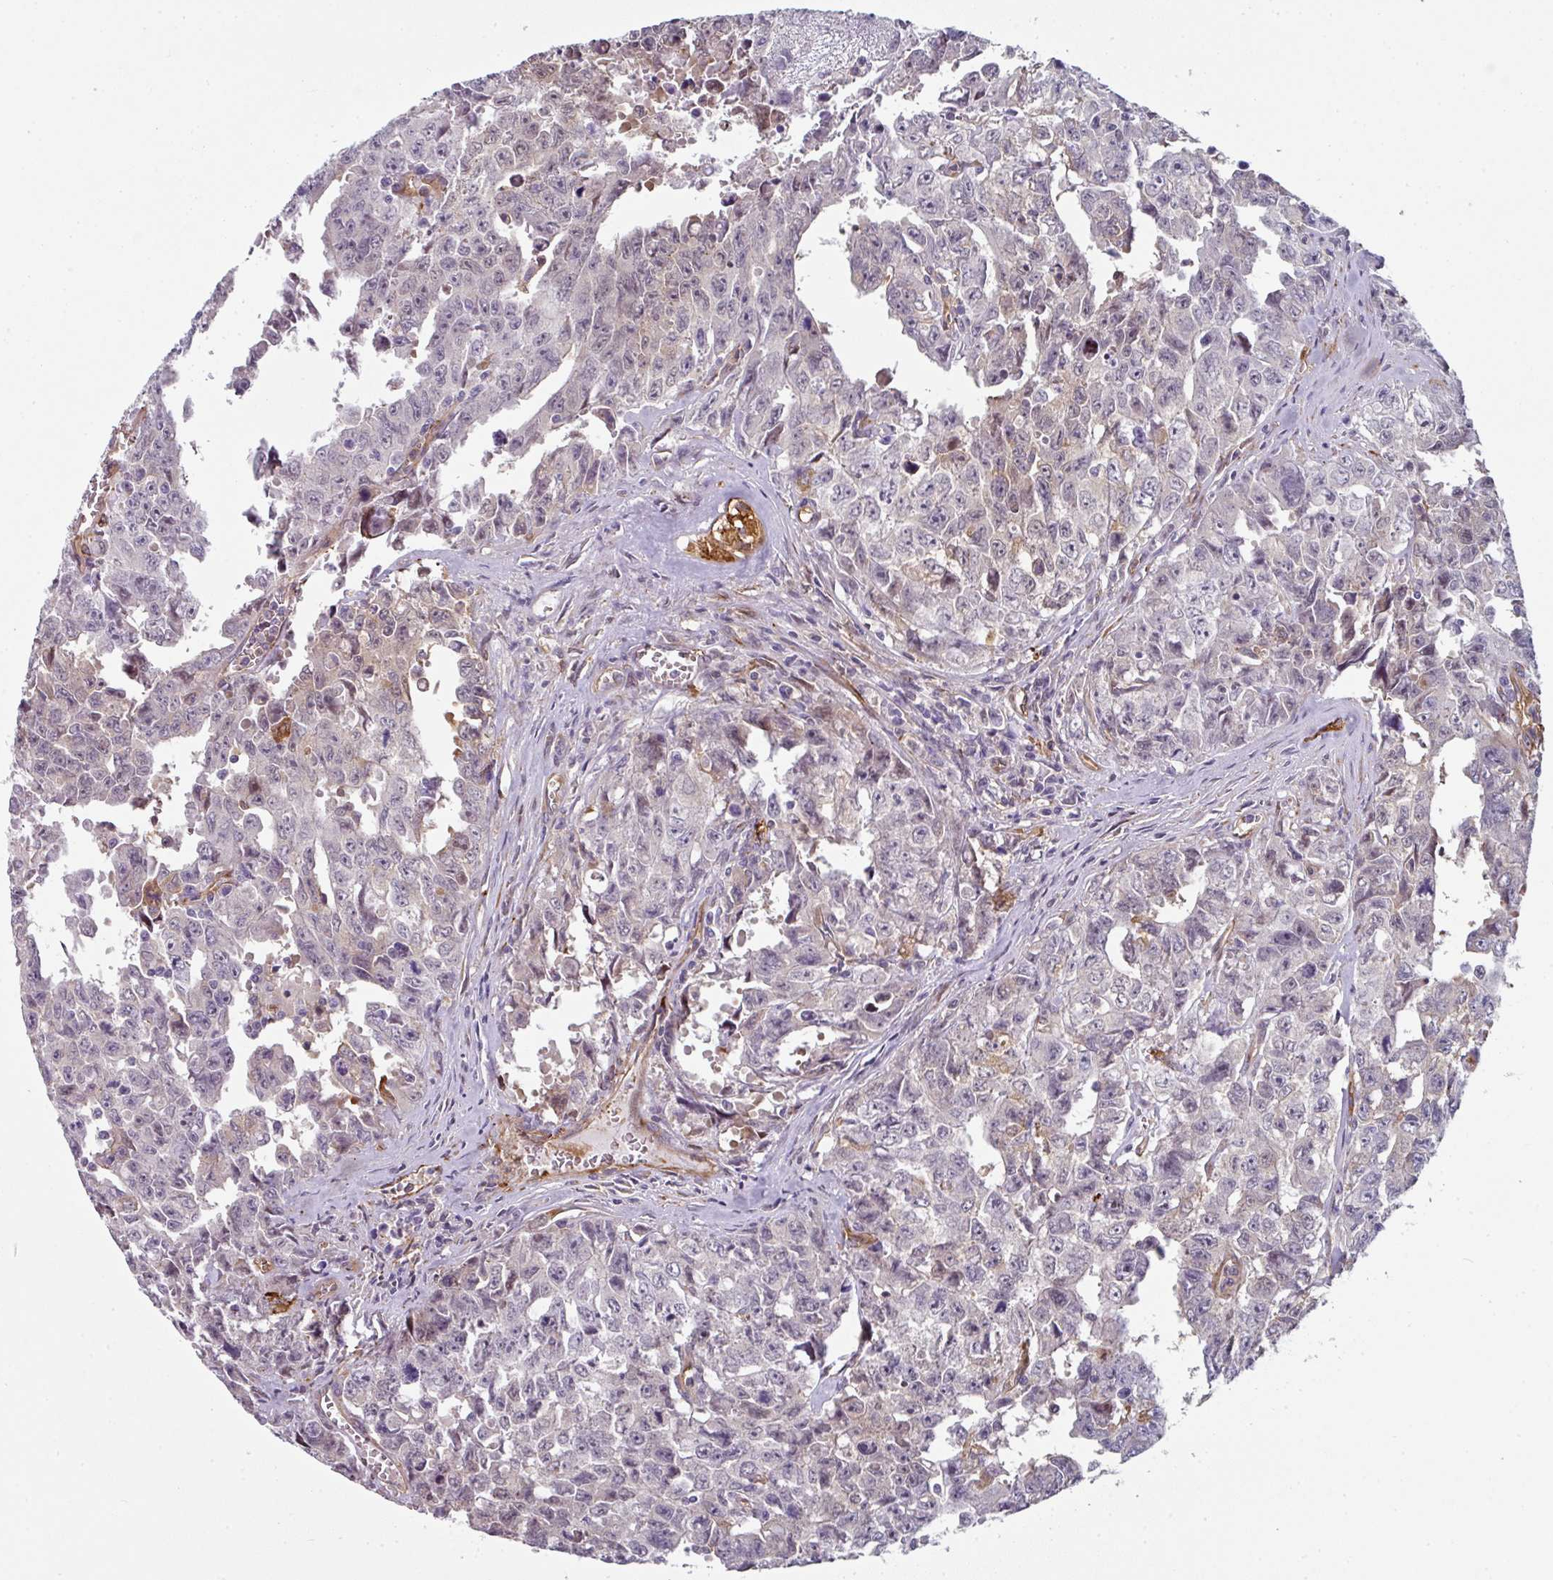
{"staining": {"intensity": "negative", "quantity": "none", "location": "none"}, "tissue": "testis cancer", "cell_type": "Tumor cells", "image_type": "cancer", "snomed": [{"axis": "morphology", "description": "Carcinoma, Embryonal, NOS"}, {"axis": "topography", "description": "Testis"}], "caption": "A high-resolution micrograph shows immunohistochemistry (IHC) staining of testis embryonal carcinoma, which reveals no significant staining in tumor cells.", "gene": "BEND5", "patient": {"sex": "male", "age": 24}}